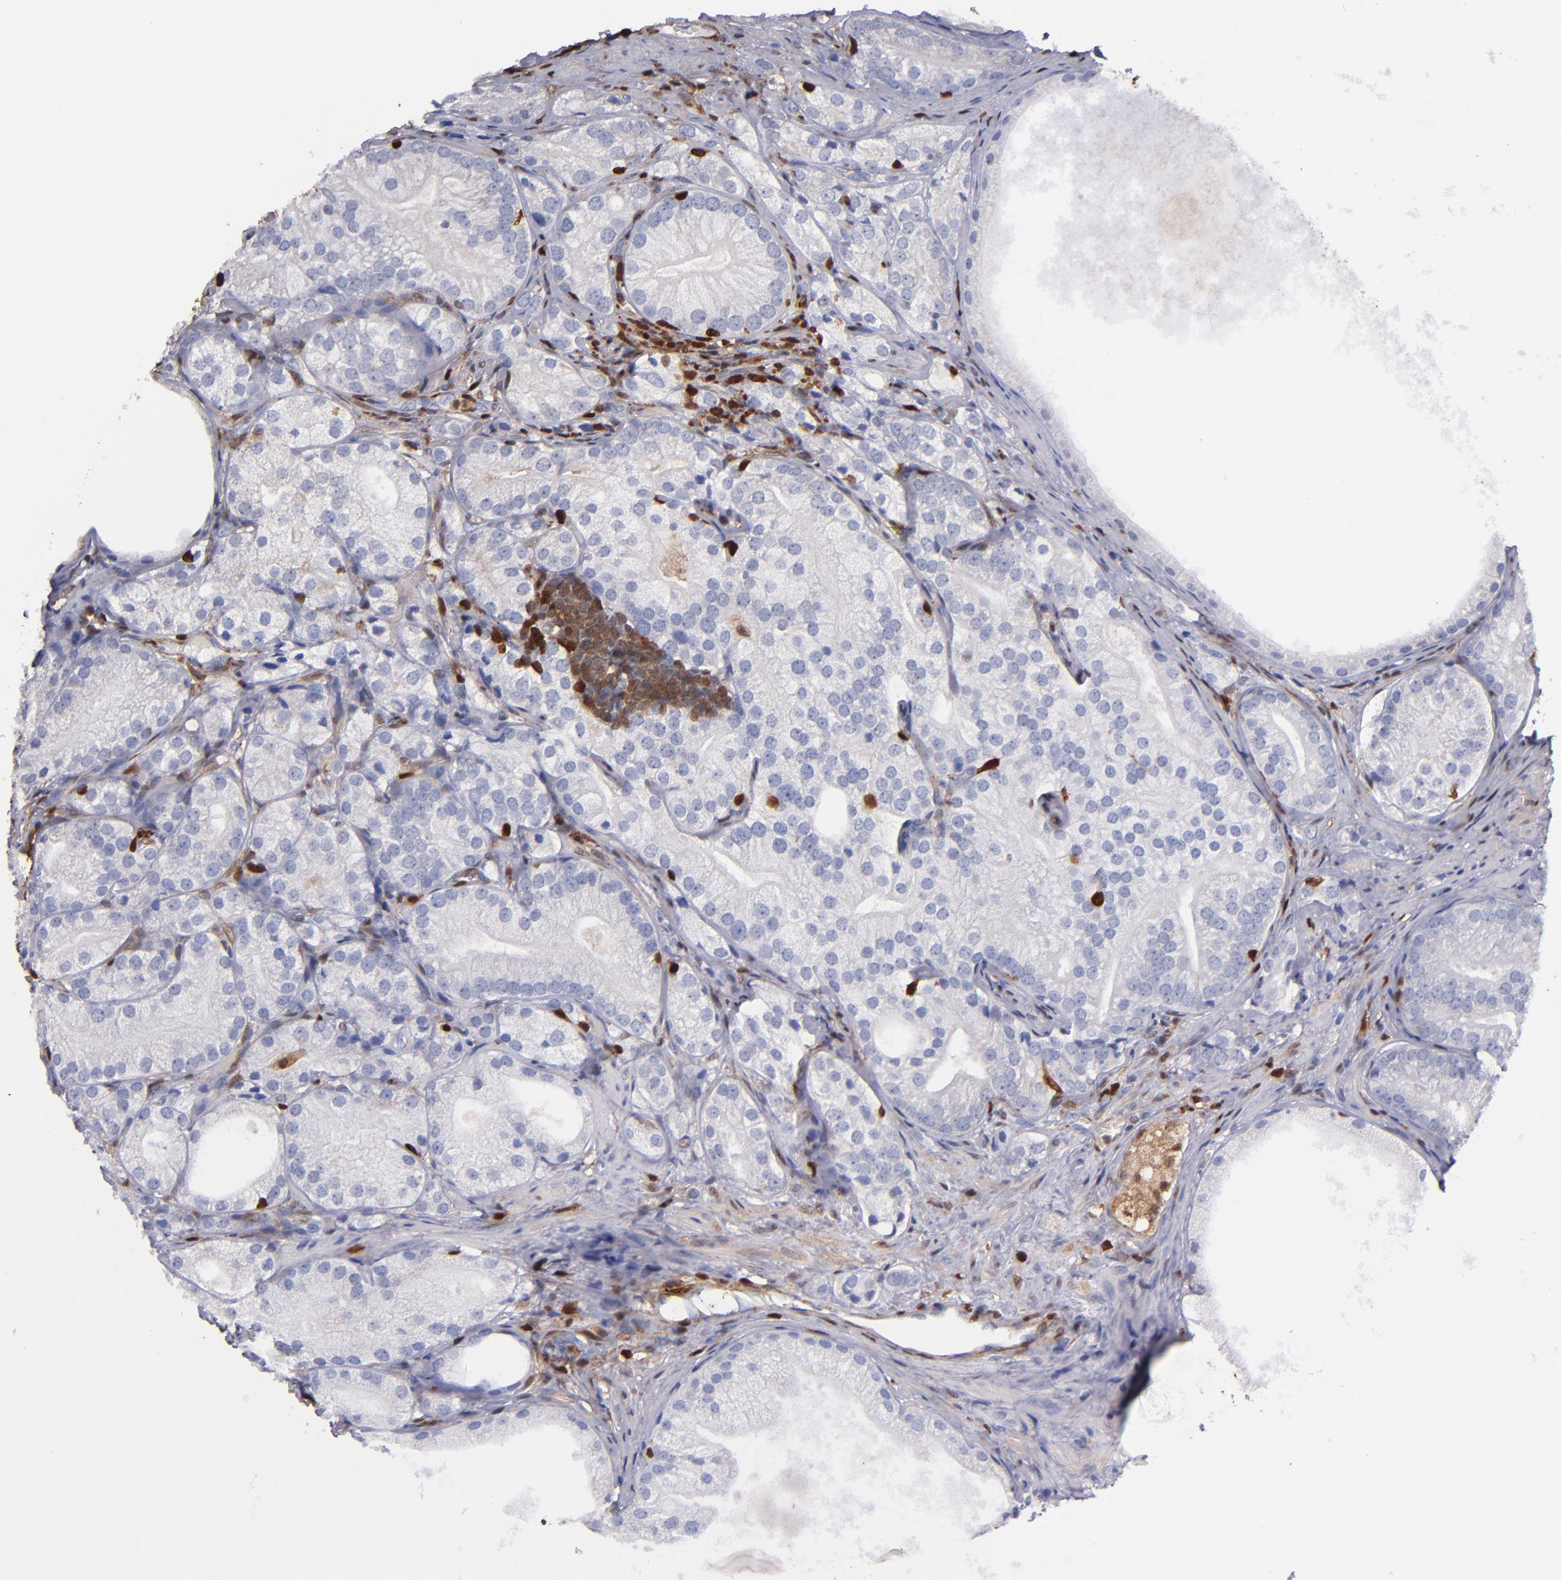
{"staining": {"intensity": "negative", "quantity": "none", "location": "none"}, "tissue": "prostate cancer", "cell_type": "Tumor cells", "image_type": "cancer", "snomed": [{"axis": "morphology", "description": "Adenocarcinoma, Low grade"}, {"axis": "topography", "description": "Prostate"}], "caption": "IHC histopathology image of prostate cancer stained for a protein (brown), which reveals no expression in tumor cells. Nuclei are stained in blue.", "gene": "S100A4", "patient": {"sex": "male", "age": 69}}